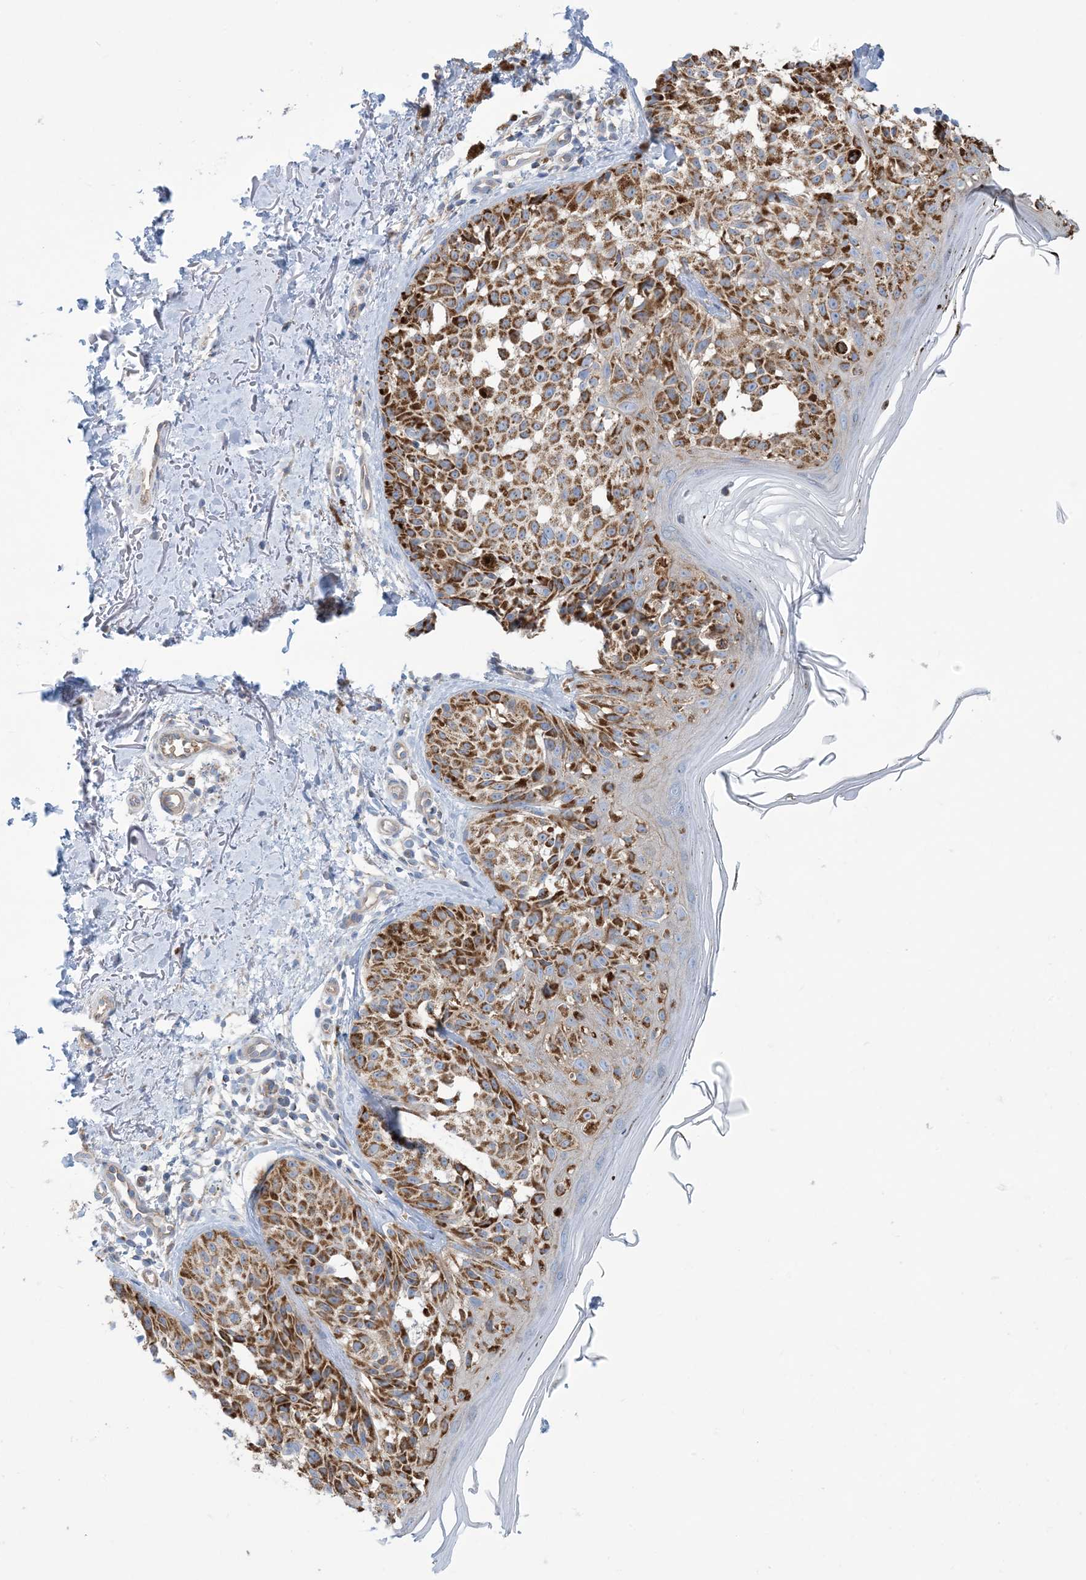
{"staining": {"intensity": "moderate", "quantity": ">75%", "location": "cytoplasmic/membranous"}, "tissue": "melanoma", "cell_type": "Tumor cells", "image_type": "cancer", "snomed": [{"axis": "morphology", "description": "Malignant melanoma, NOS"}, {"axis": "topography", "description": "Skin"}], "caption": "Protein expression analysis of human malignant melanoma reveals moderate cytoplasmic/membranous expression in about >75% of tumor cells.", "gene": "PHOSPHO2", "patient": {"sex": "female", "age": 50}}